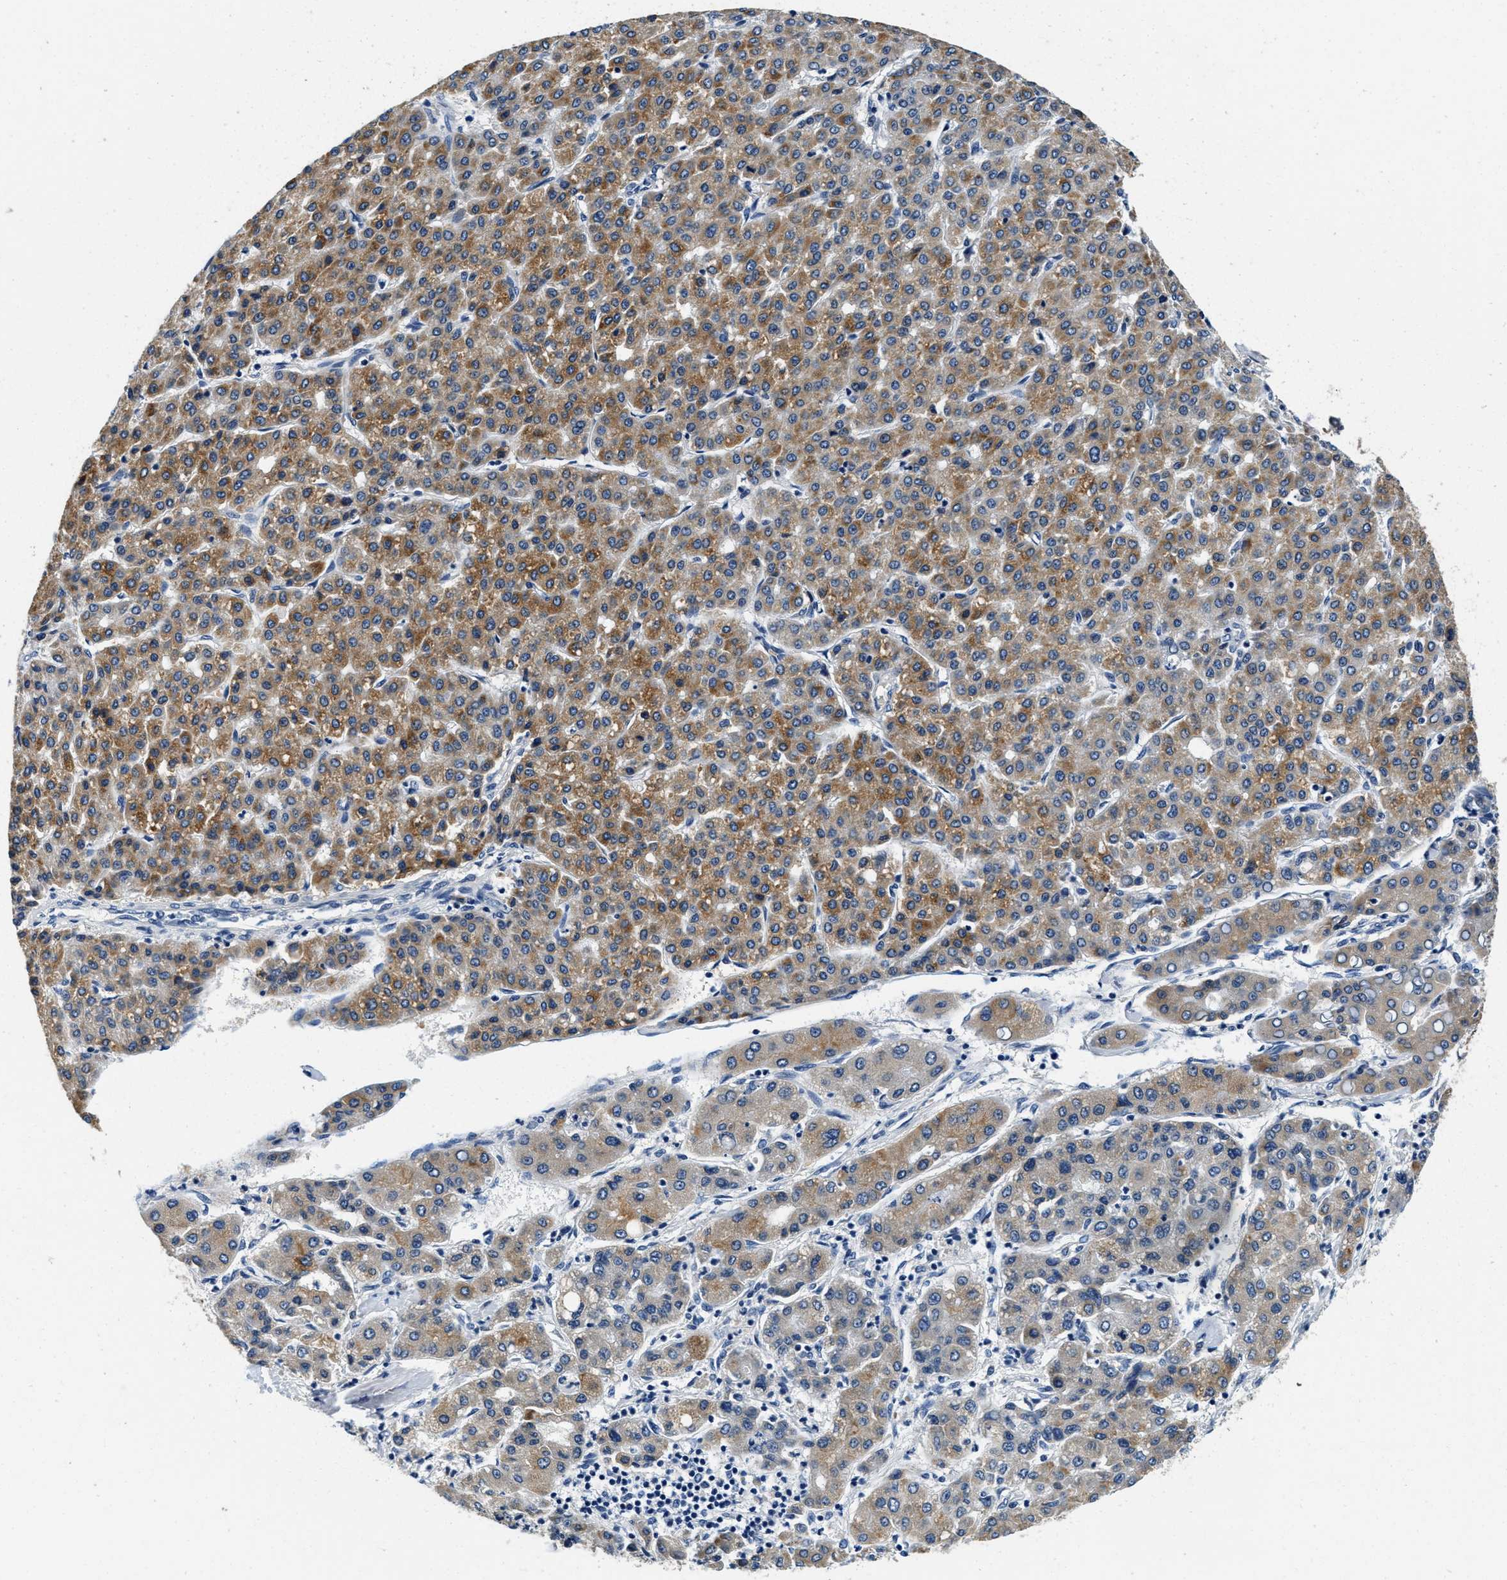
{"staining": {"intensity": "moderate", "quantity": "25%-75%", "location": "cytoplasmic/membranous"}, "tissue": "liver cancer", "cell_type": "Tumor cells", "image_type": "cancer", "snomed": [{"axis": "morphology", "description": "Carcinoma, Hepatocellular, NOS"}, {"axis": "topography", "description": "Liver"}], "caption": "Immunohistochemical staining of hepatocellular carcinoma (liver) reveals moderate cytoplasmic/membranous protein staining in approximately 25%-75% of tumor cells. (brown staining indicates protein expression, while blue staining denotes nuclei).", "gene": "ALDH3A2", "patient": {"sex": "male", "age": 65}}